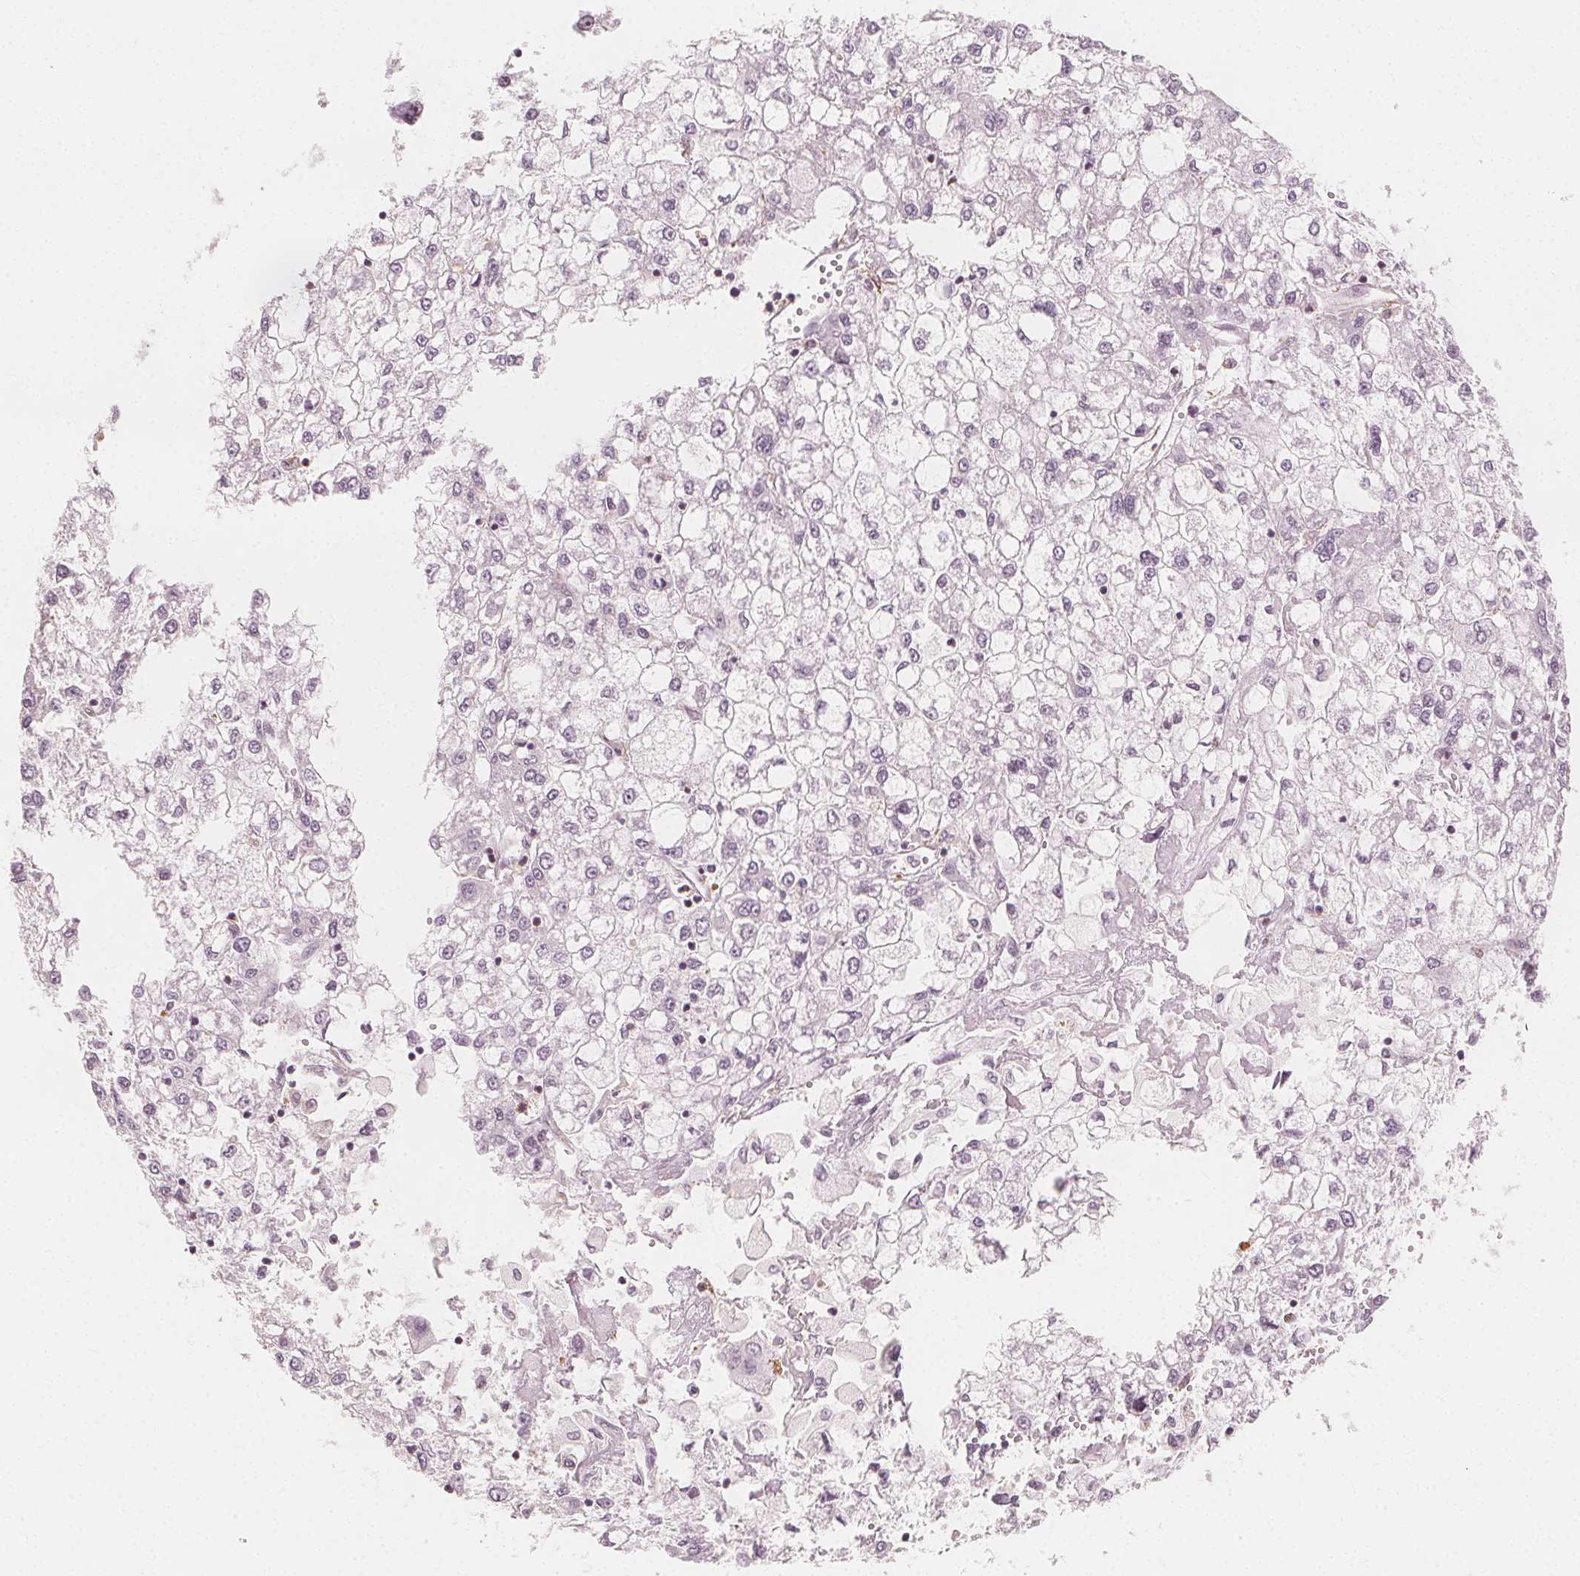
{"staining": {"intensity": "negative", "quantity": "none", "location": "none"}, "tissue": "liver cancer", "cell_type": "Tumor cells", "image_type": "cancer", "snomed": [{"axis": "morphology", "description": "Carcinoma, Hepatocellular, NOS"}, {"axis": "topography", "description": "Liver"}], "caption": "The histopathology image reveals no significant expression in tumor cells of hepatocellular carcinoma (liver).", "gene": "ARHGAP26", "patient": {"sex": "male", "age": 40}}